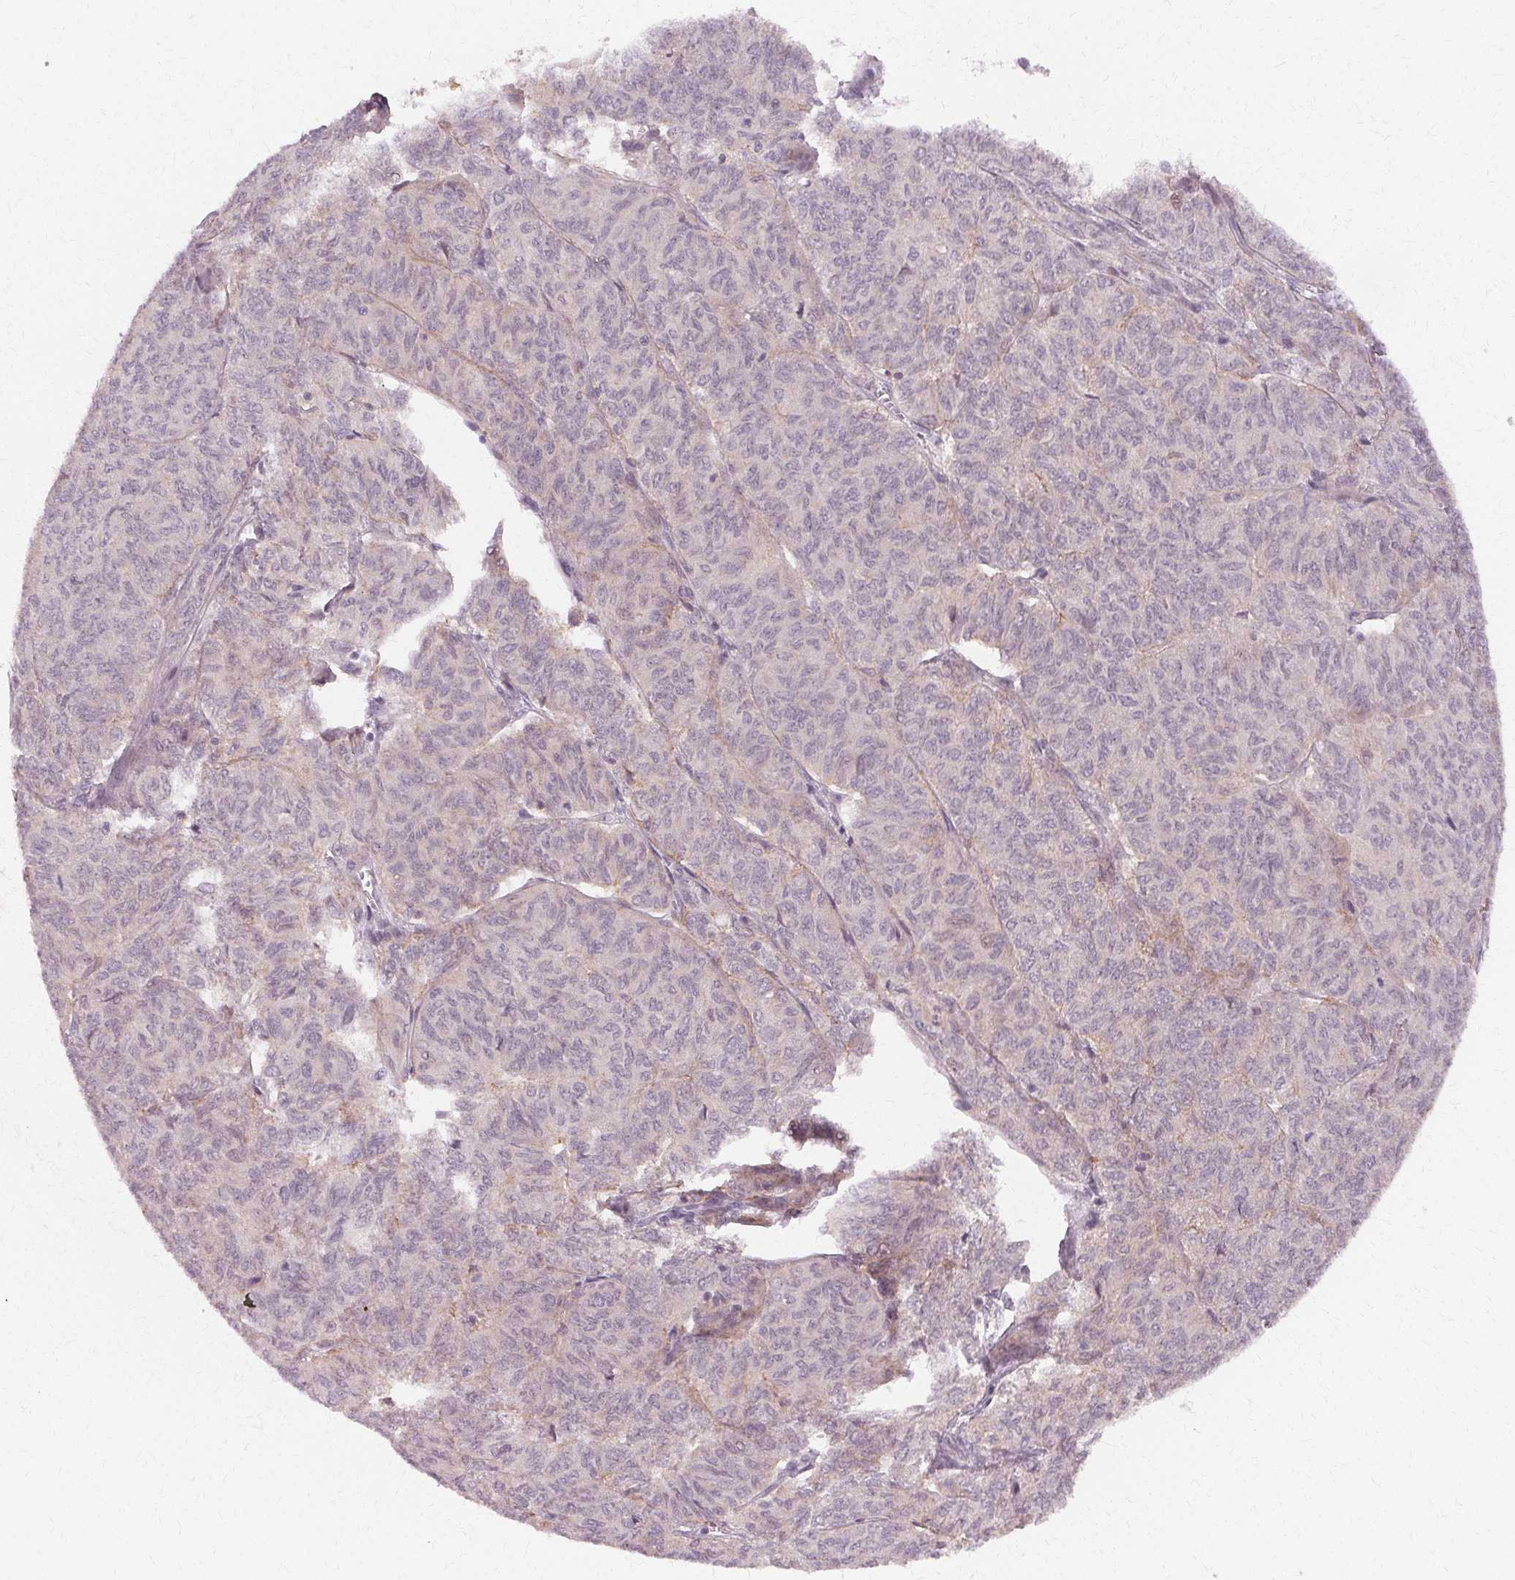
{"staining": {"intensity": "negative", "quantity": "none", "location": "none"}, "tissue": "ovarian cancer", "cell_type": "Tumor cells", "image_type": "cancer", "snomed": [{"axis": "morphology", "description": "Carcinoma, endometroid"}, {"axis": "topography", "description": "Ovary"}], "caption": "Tumor cells show no significant positivity in endometroid carcinoma (ovarian). Brightfield microscopy of immunohistochemistry (IHC) stained with DAB (brown) and hematoxylin (blue), captured at high magnification.", "gene": "USP8", "patient": {"sex": "female", "age": 80}}